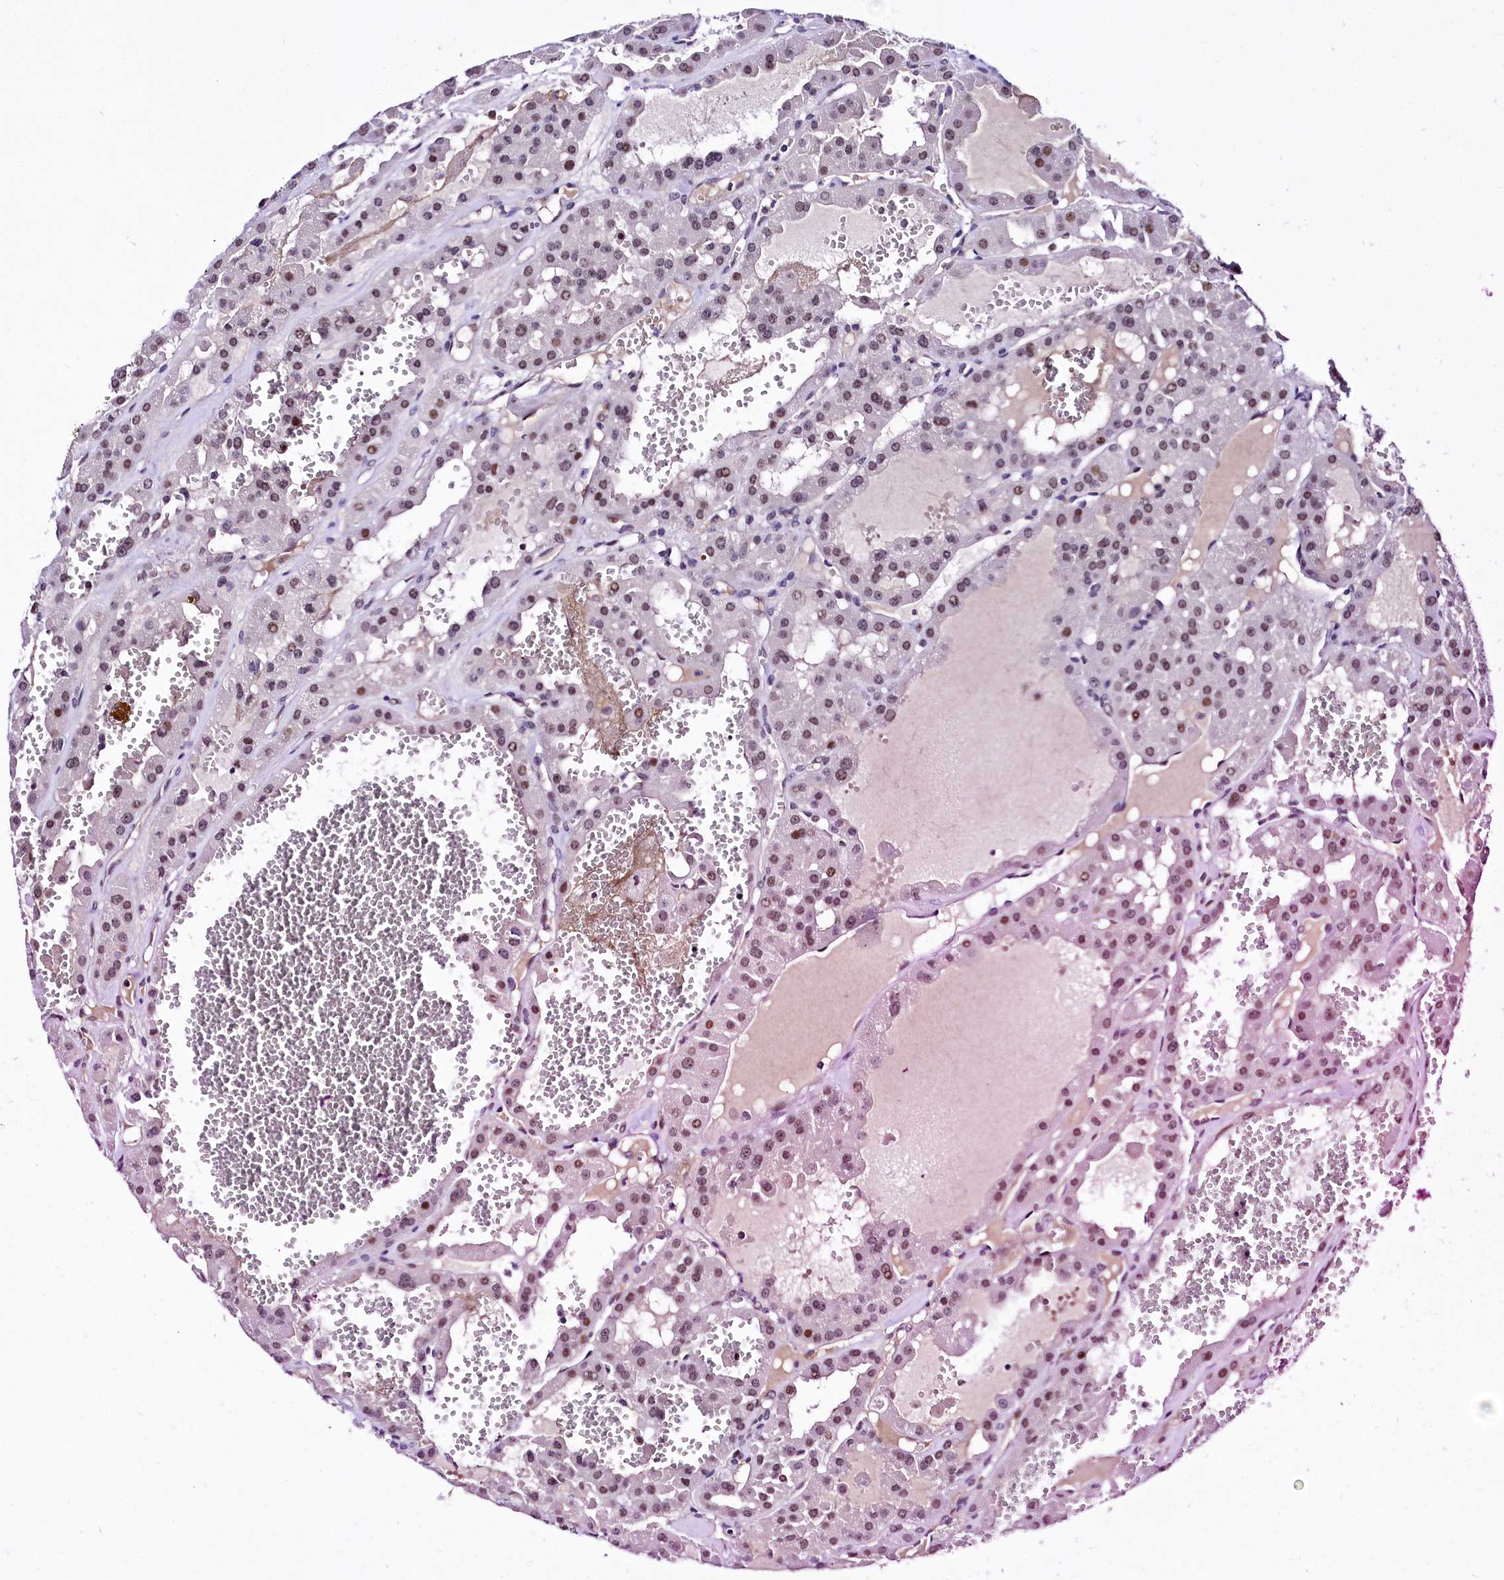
{"staining": {"intensity": "moderate", "quantity": ">75%", "location": "nuclear"}, "tissue": "renal cancer", "cell_type": "Tumor cells", "image_type": "cancer", "snomed": [{"axis": "morphology", "description": "Carcinoma, NOS"}, {"axis": "topography", "description": "Kidney"}], "caption": "Protein analysis of carcinoma (renal) tissue displays moderate nuclear positivity in about >75% of tumor cells. (brown staining indicates protein expression, while blue staining denotes nuclei).", "gene": "LEUTX", "patient": {"sex": "female", "age": 75}}